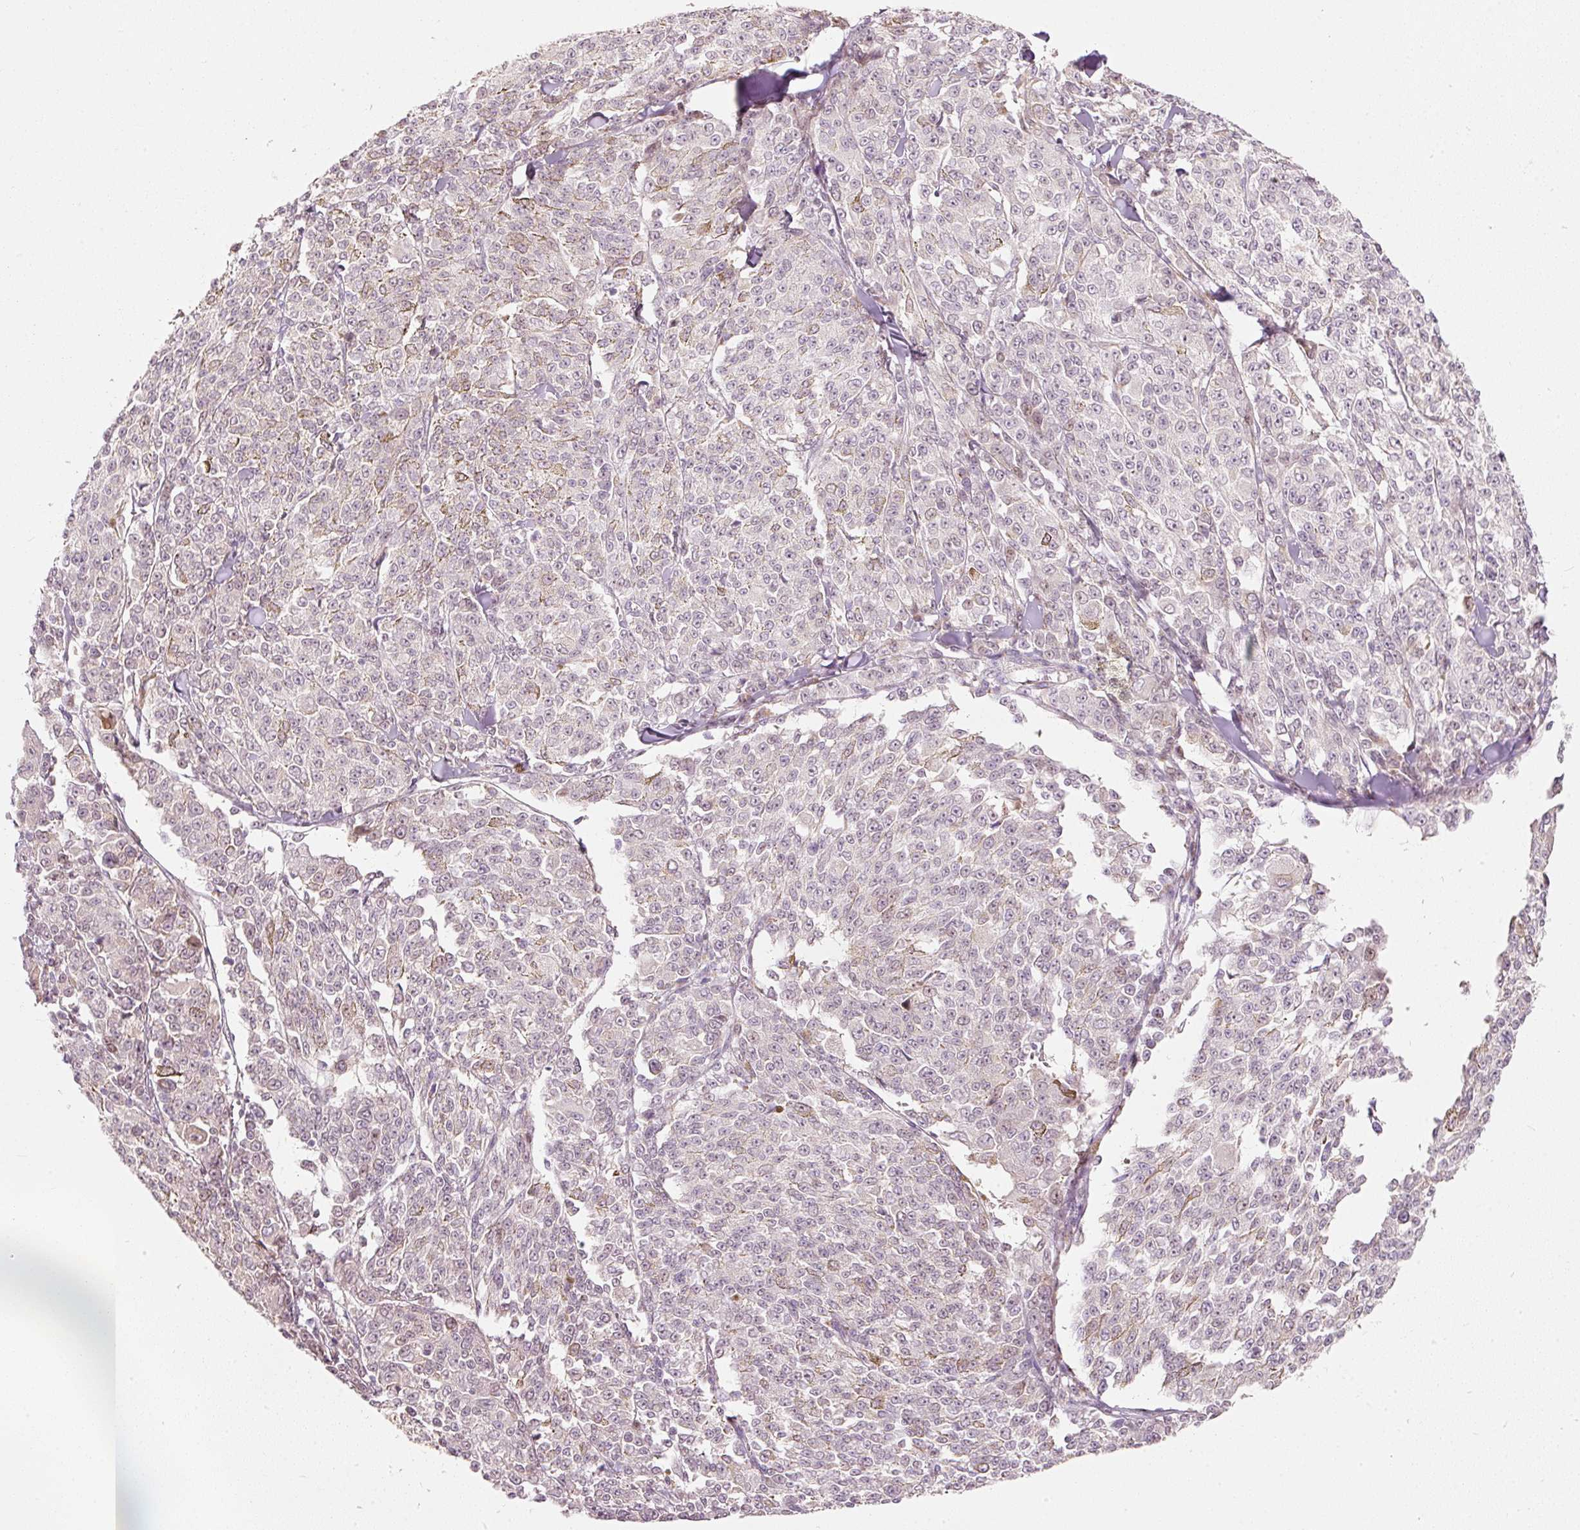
{"staining": {"intensity": "negative", "quantity": "none", "location": "none"}, "tissue": "melanoma", "cell_type": "Tumor cells", "image_type": "cancer", "snomed": [{"axis": "morphology", "description": "Malignant melanoma, NOS"}, {"axis": "topography", "description": "Skin"}], "caption": "Histopathology image shows no protein staining in tumor cells of malignant melanoma tissue.", "gene": "SLC20A1", "patient": {"sex": "female", "age": 52}}